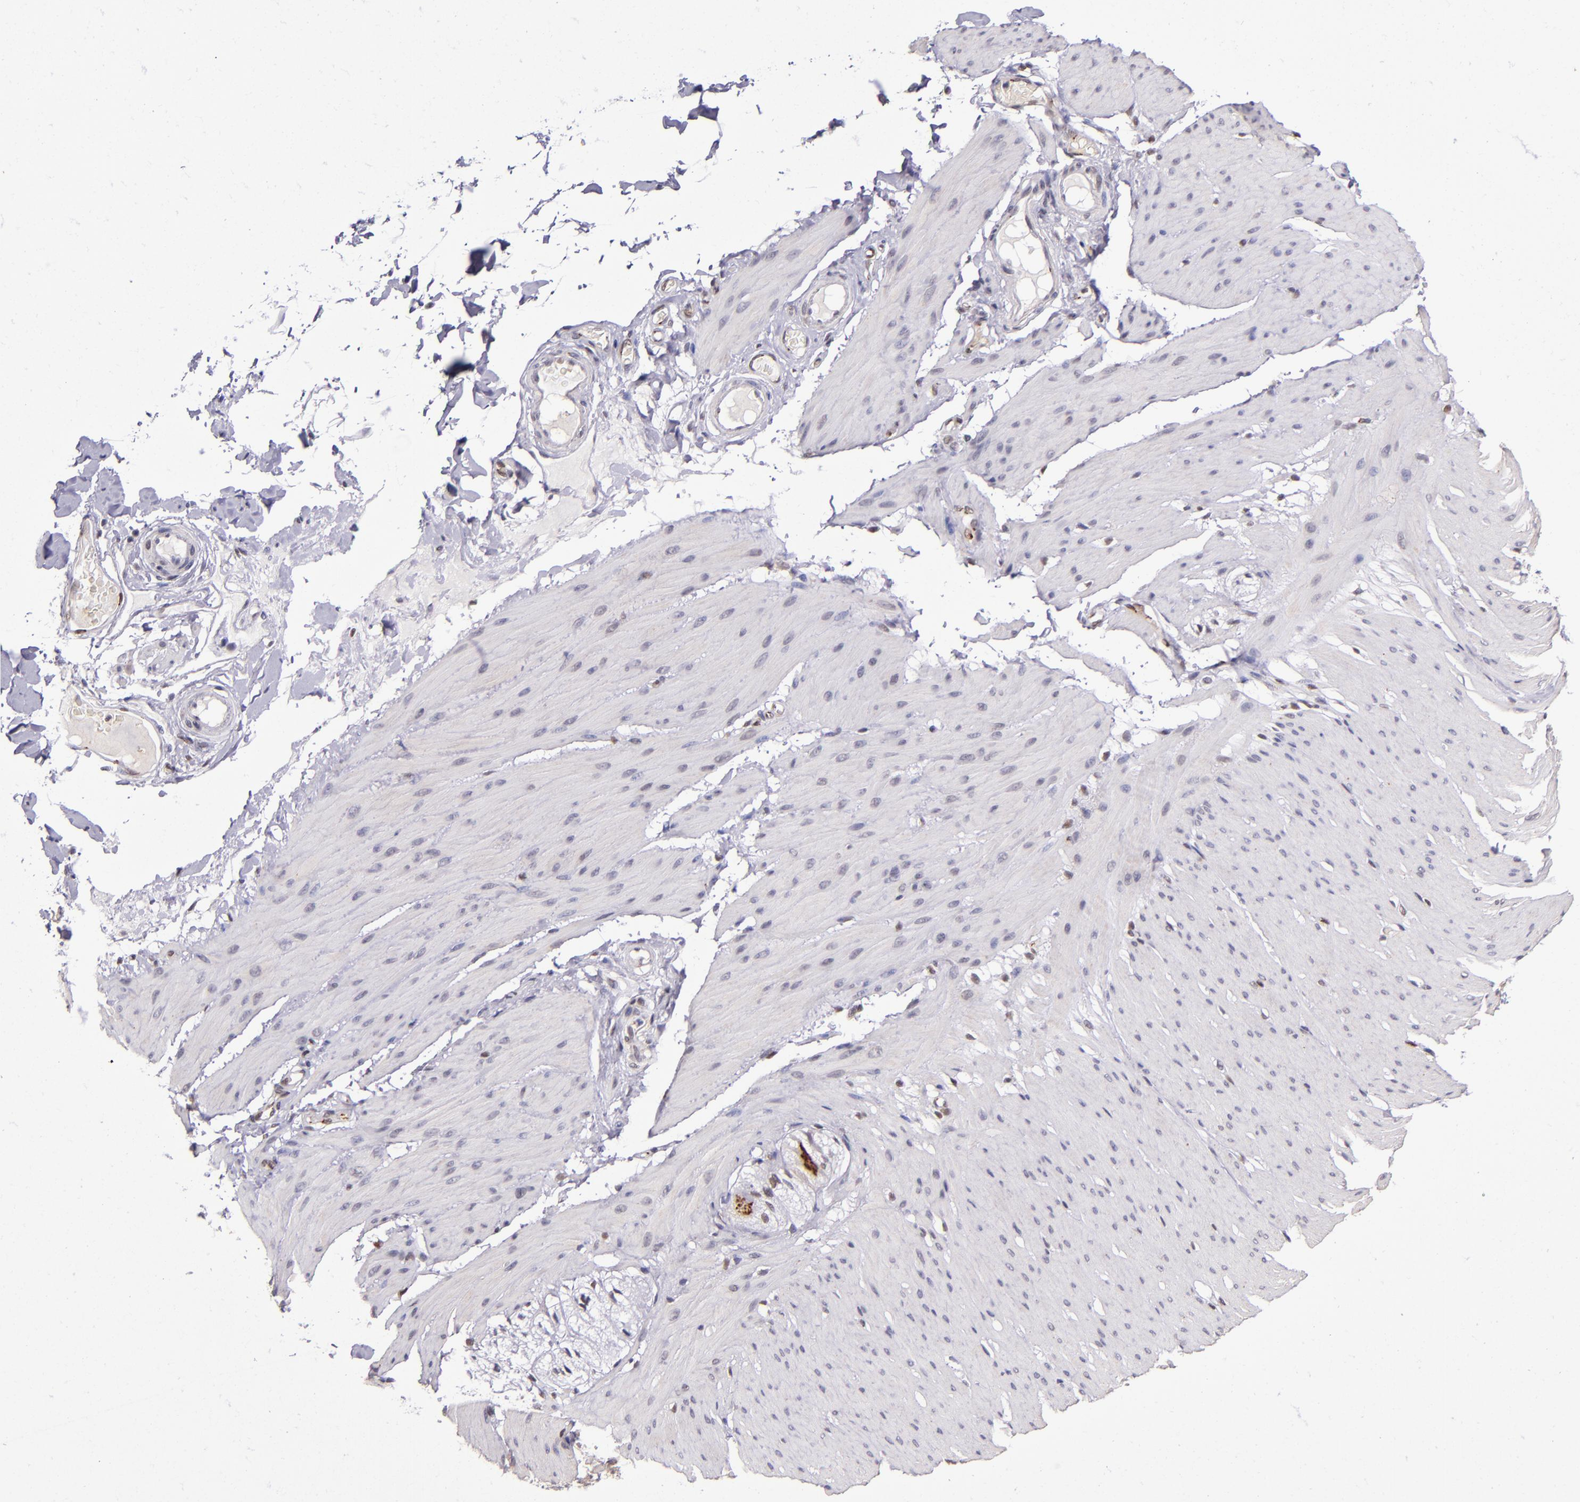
{"staining": {"intensity": "negative", "quantity": "none", "location": "none"}, "tissue": "smooth muscle", "cell_type": "Smooth muscle cells", "image_type": "normal", "snomed": [{"axis": "morphology", "description": "Normal tissue, NOS"}, {"axis": "topography", "description": "Smooth muscle"}, {"axis": "topography", "description": "Colon"}], "caption": "This micrograph is of normal smooth muscle stained with immunohistochemistry (IHC) to label a protein in brown with the nuclei are counter-stained blue. There is no staining in smooth muscle cells. (Immunohistochemistry (ihc), brightfield microscopy, high magnification).", "gene": "MGMT", "patient": {"sex": "male", "age": 67}}